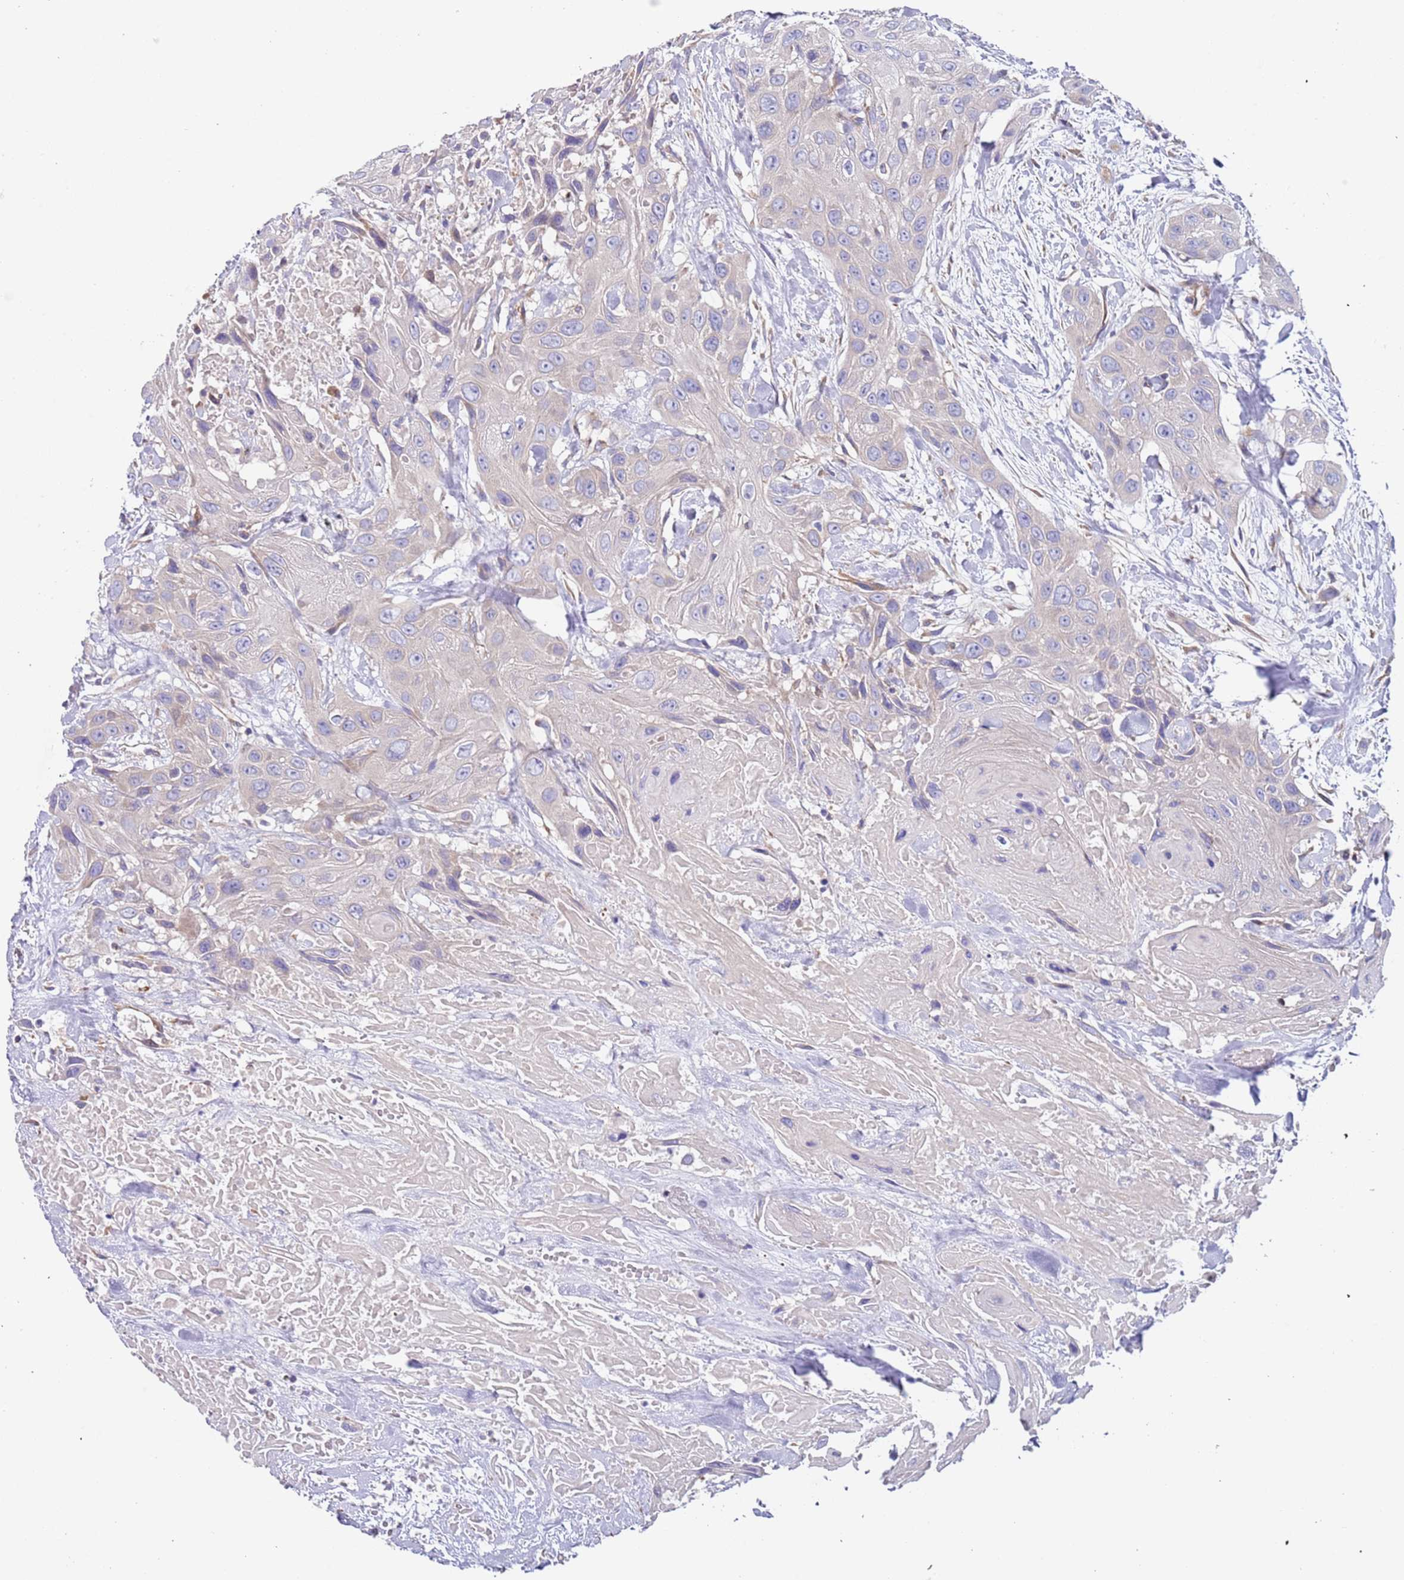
{"staining": {"intensity": "negative", "quantity": "none", "location": "none"}, "tissue": "head and neck cancer", "cell_type": "Tumor cells", "image_type": "cancer", "snomed": [{"axis": "morphology", "description": "Squamous cell carcinoma, NOS"}, {"axis": "topography", "description": "Head-Neck"}], "caption": "Tumor cells show no significant protein positivity in head and neck cancer. The staining is performed using DAB brown chromogen with nuclei counter-stained in using hematoxylin.", "gene": "LAMB4", "patient": {"sex": "male", "age": 81}}